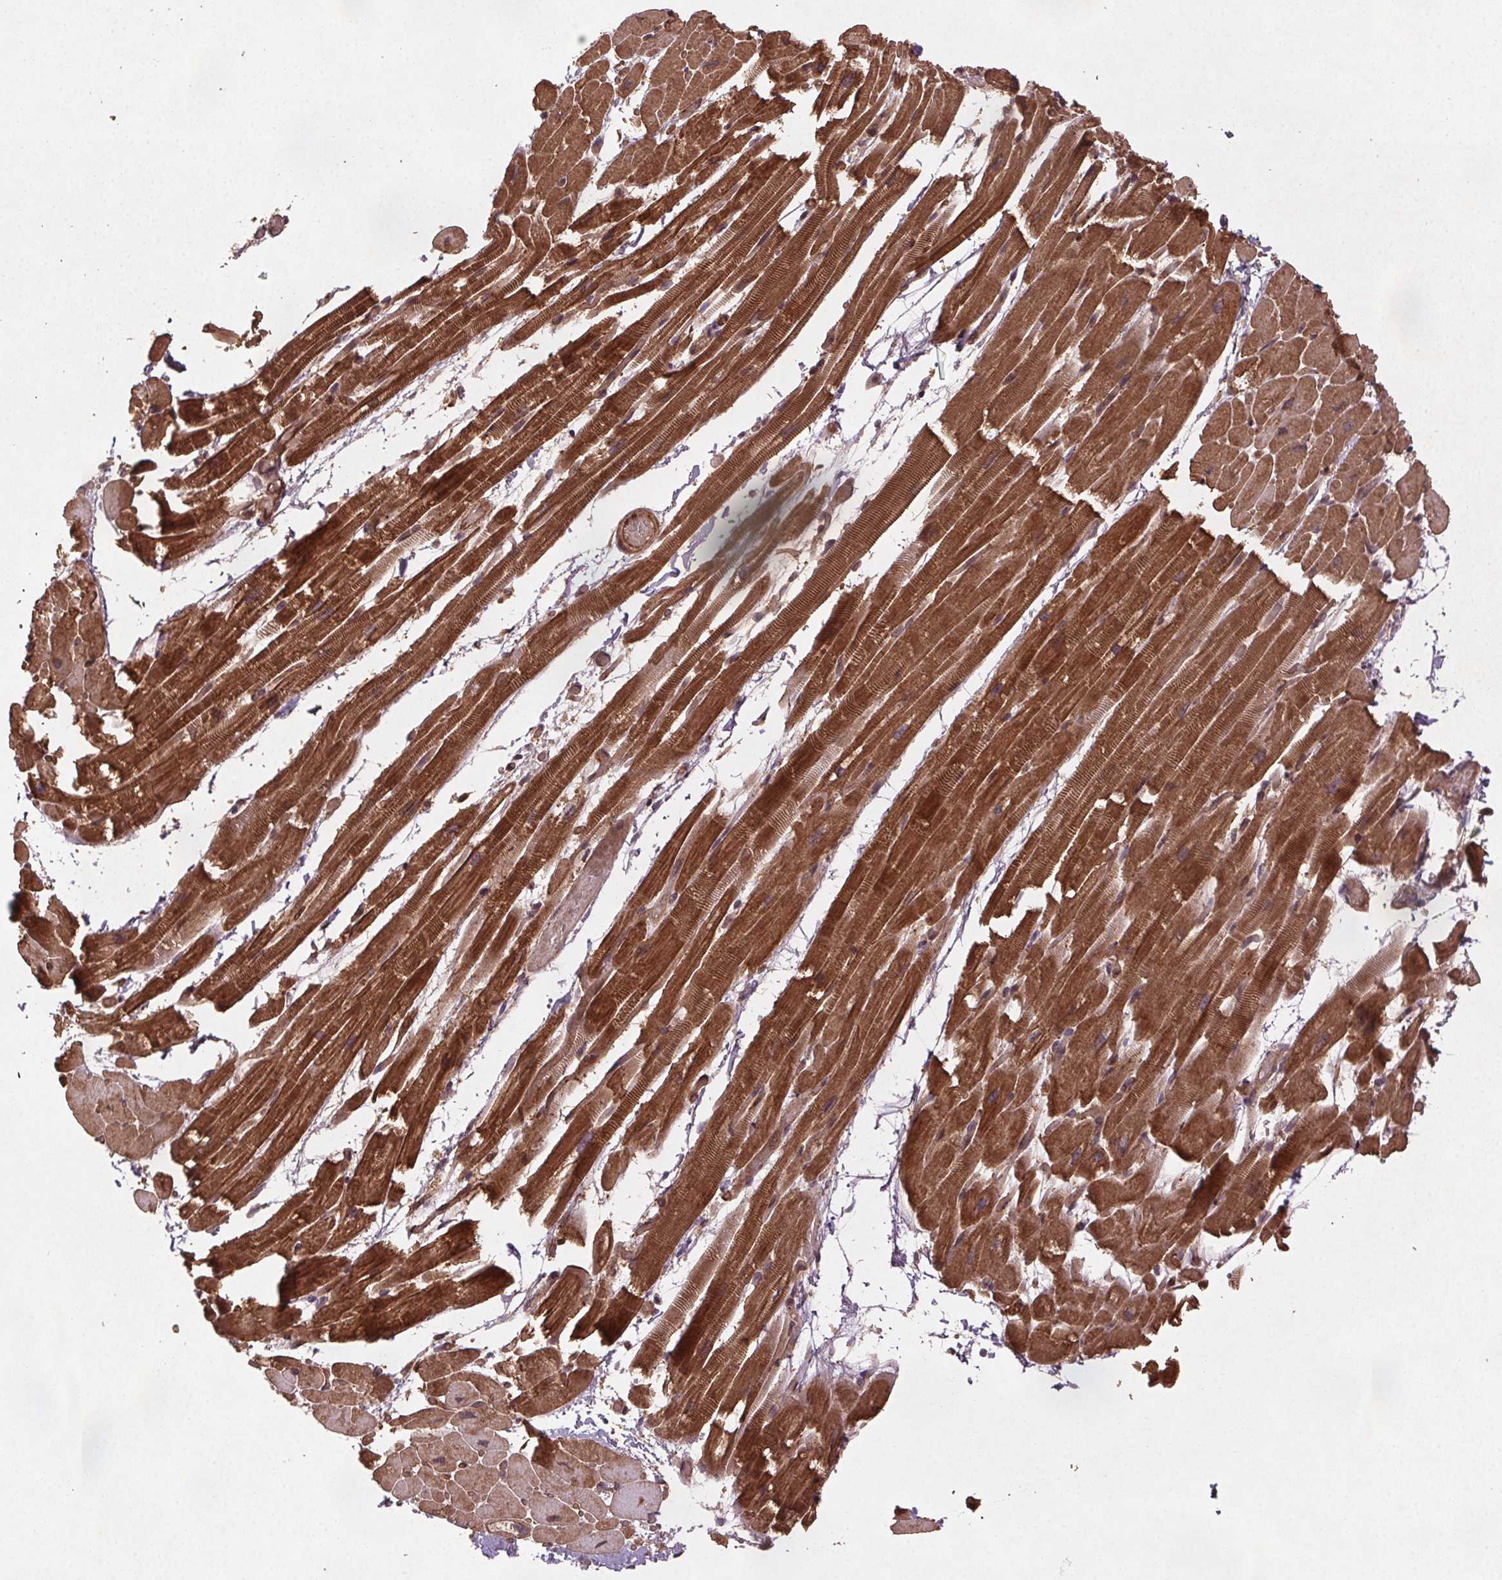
{"staining": {"intensity": "strong", "quantity": ">75%", "location": "cytoplasmic/membranous"}, "tissue": "heart muscle", "cell_type": "Cardiomyocytes", "image_type": "normal", "snomed": [{"axis": "morphology", "description": "Normal tissue, NOS"}, {"axis": "topography", "description": "Heart"}], "caption": "A high amount of strong cytoplasmic/membranous expression is identified in about >75% of cardiomyocytes in unremarkable heart muscle.", "gene": "SEC14L2", "patient": {"sex": "male", "age": 37}}